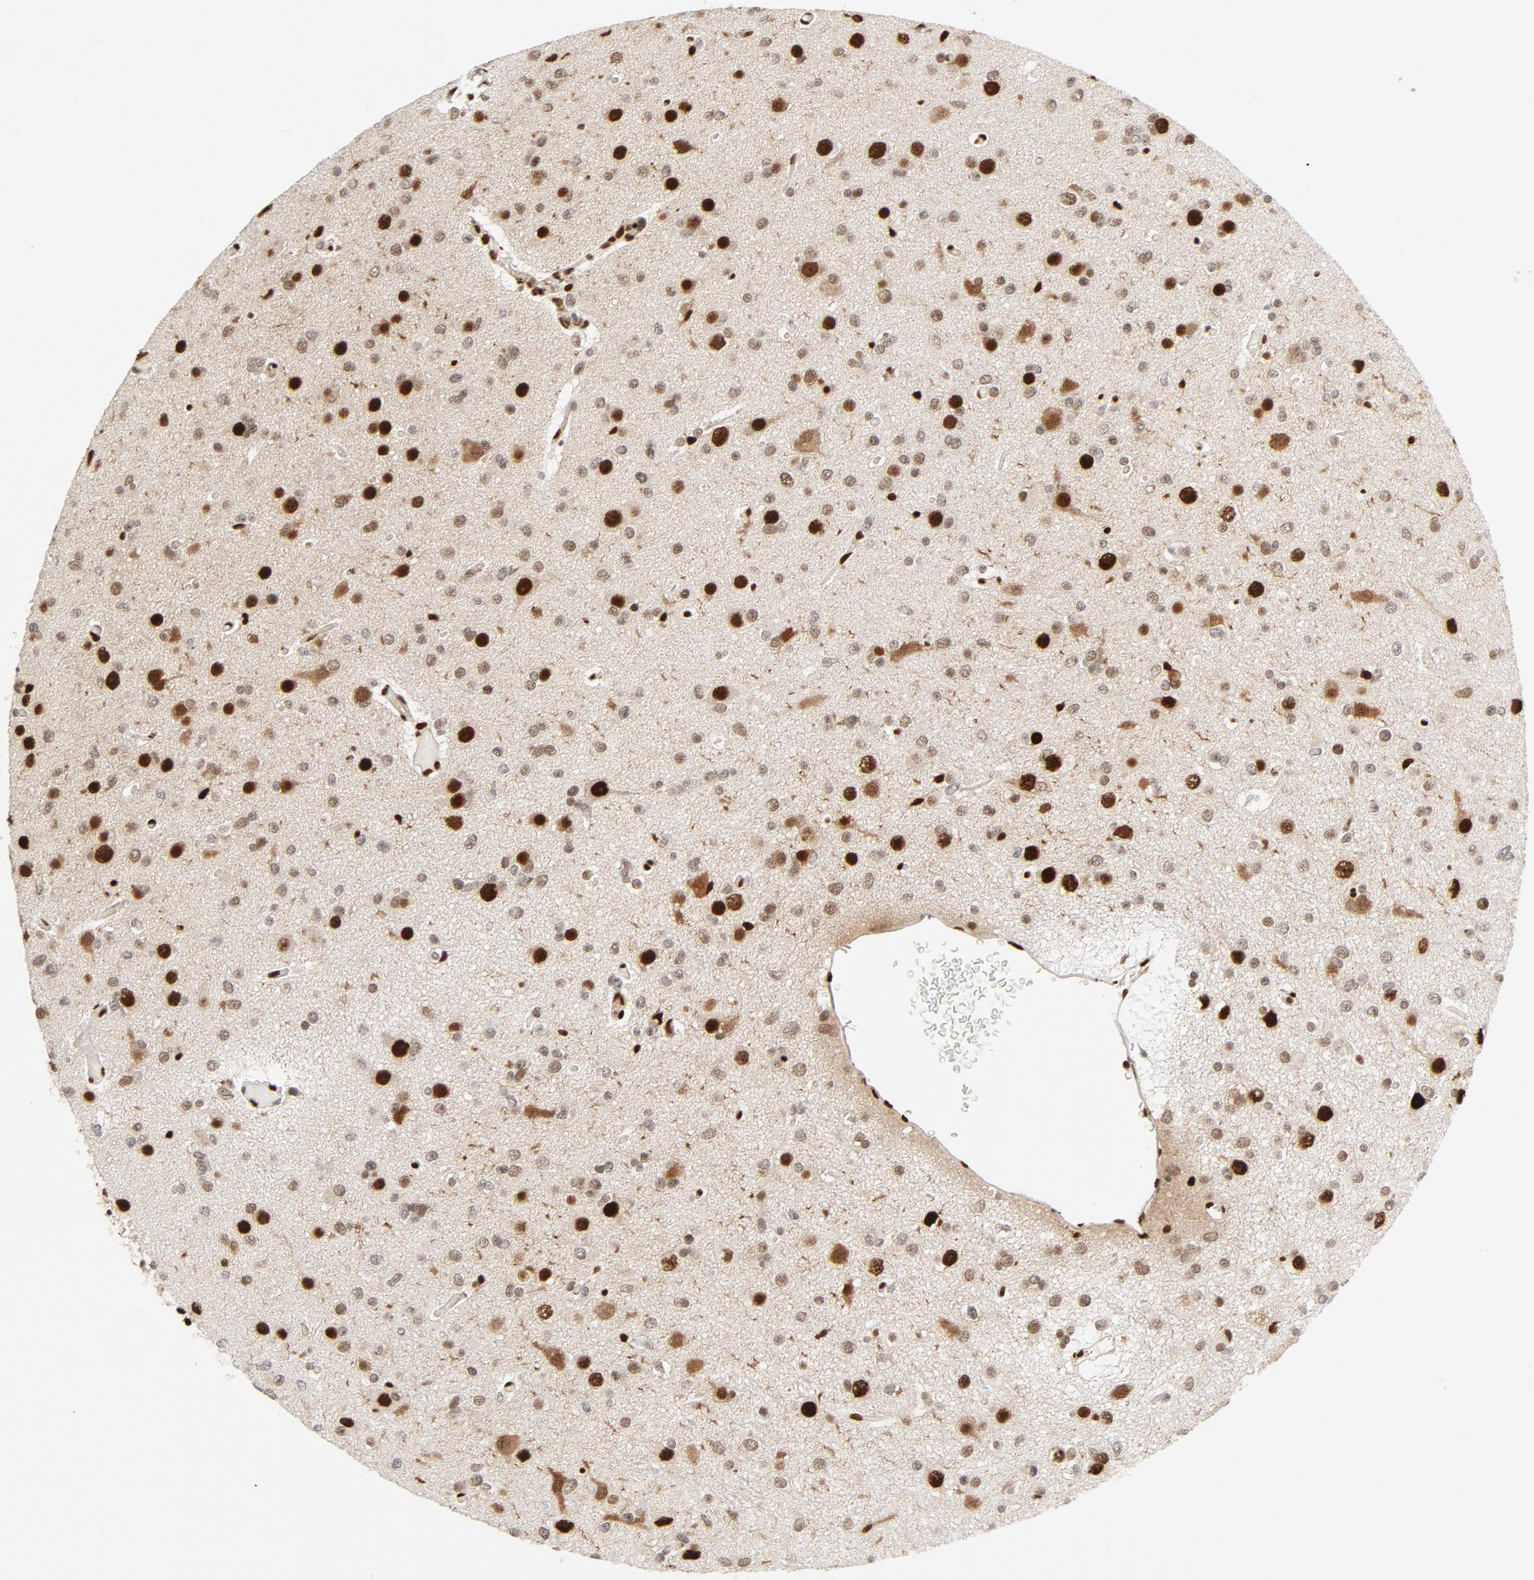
{"staining": {"intensity": "strong", "quantity": "25%-75%", "location": "nuclear"}, "tissue": "glioma", "cell_type": "Tumor cells", "image_type": "cancer", "snomed": [{"axis": "morphology", "description": "Glioma, malignant, Low grade"}, {"axis": "topography", "description": "Brain"}], "caption": "Strong nuclear protein expression is identified in about 25%-75% of tumor cells in low-grade glioma (malignant). Nuclei are stained in blue.", "gene": "MEF2A", "patient": {"sex": "male", "age": 42}}